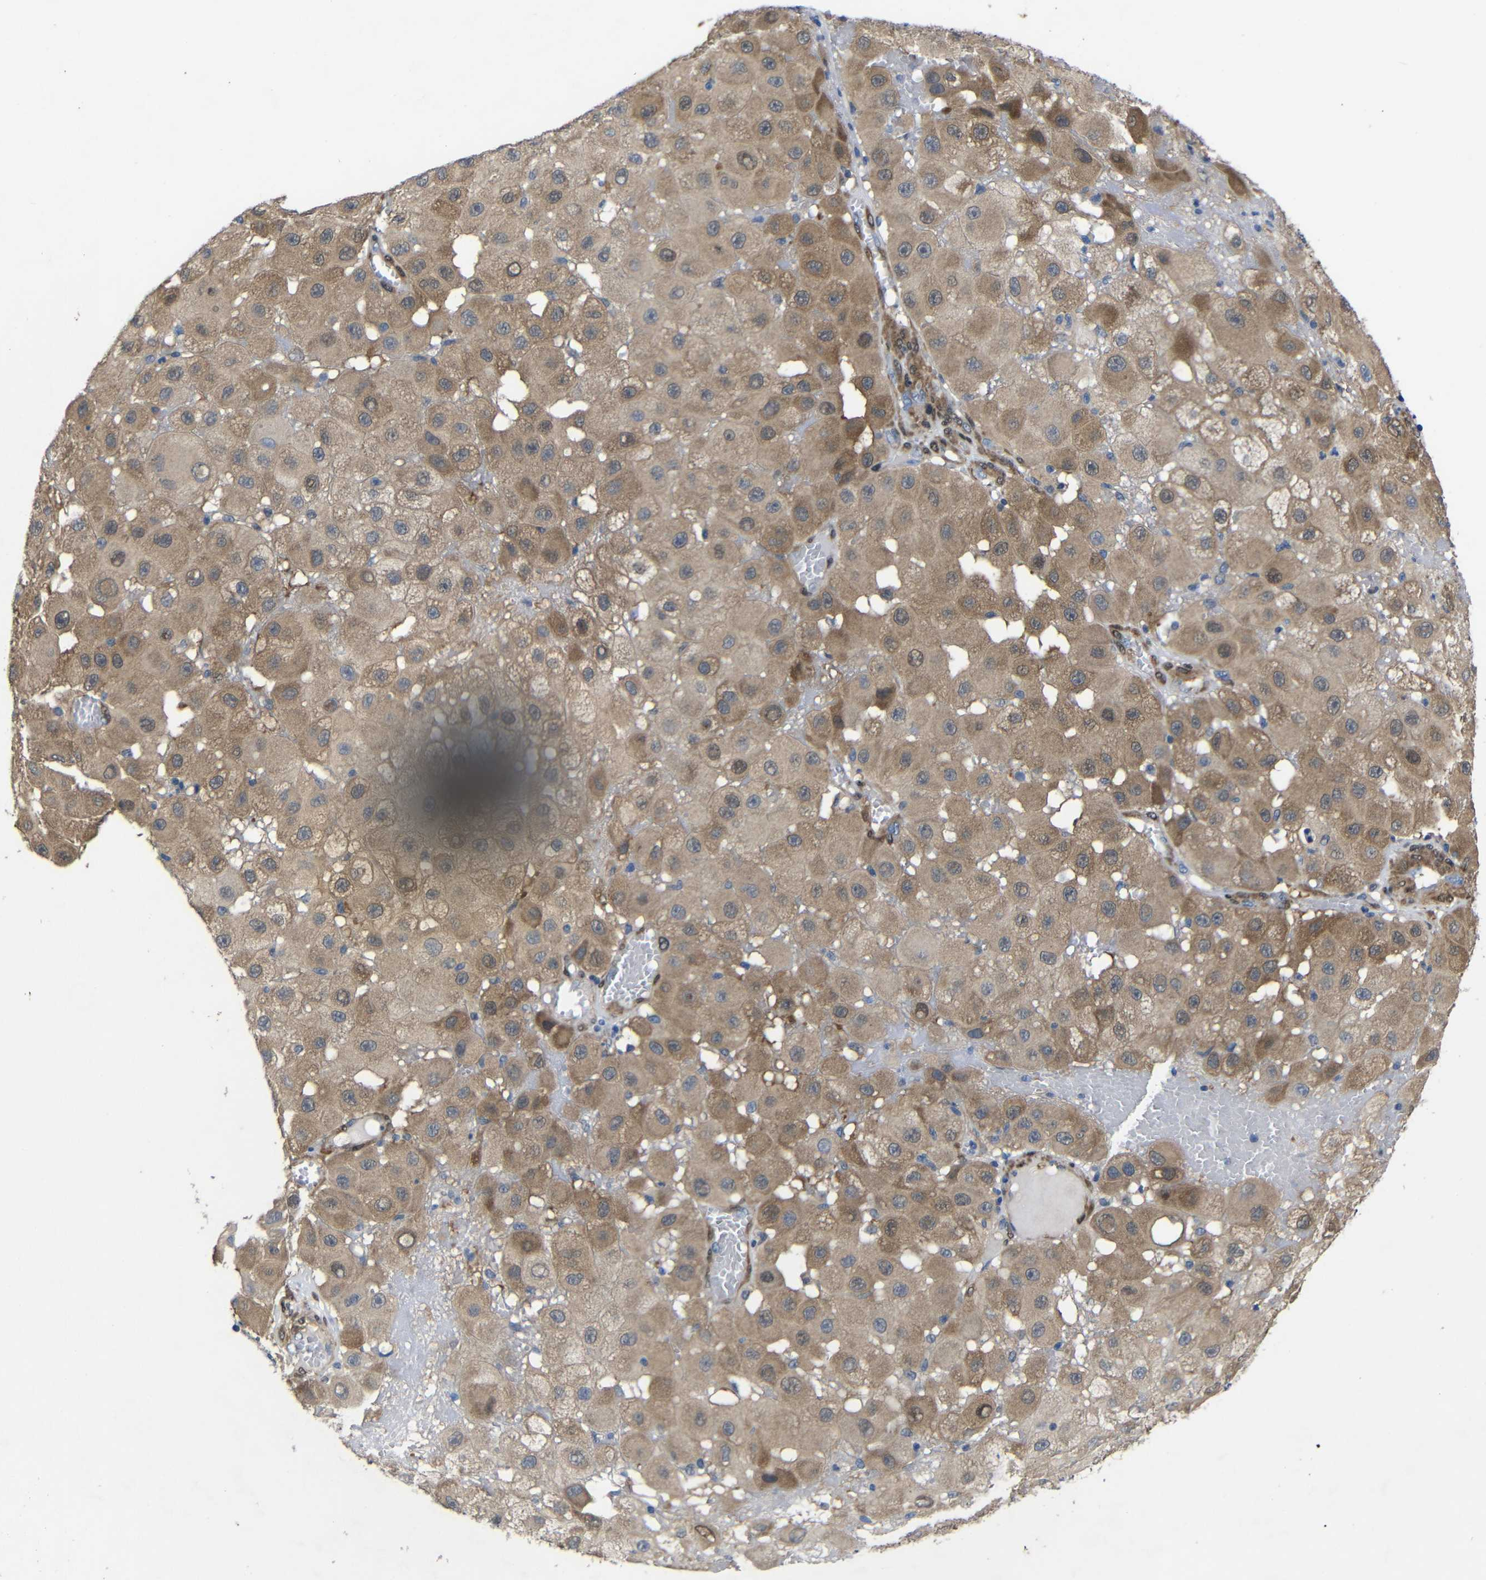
{"staining": {"intensity": "moderate", "quantity": ">75%", "location": "cytoplasmic/membranous"}, "tissue": "melanoma", "cell_type": "Tumor cells", "image_type": "cancer", "snomed": [{"axis": "morphology", "description": "Malignant melanoma, NOS"}, {"axis": "topography", "description": "Skin"}], "caption": "The photomicrograph demonstrates immunohistochemical staining of malignant melanoma. There is moderate cytoplasmic/membranous expression is seen in approximately >75% of tumor cells.", "gene": "YAP1", "patient": {"sex": "female", "age": 81}}